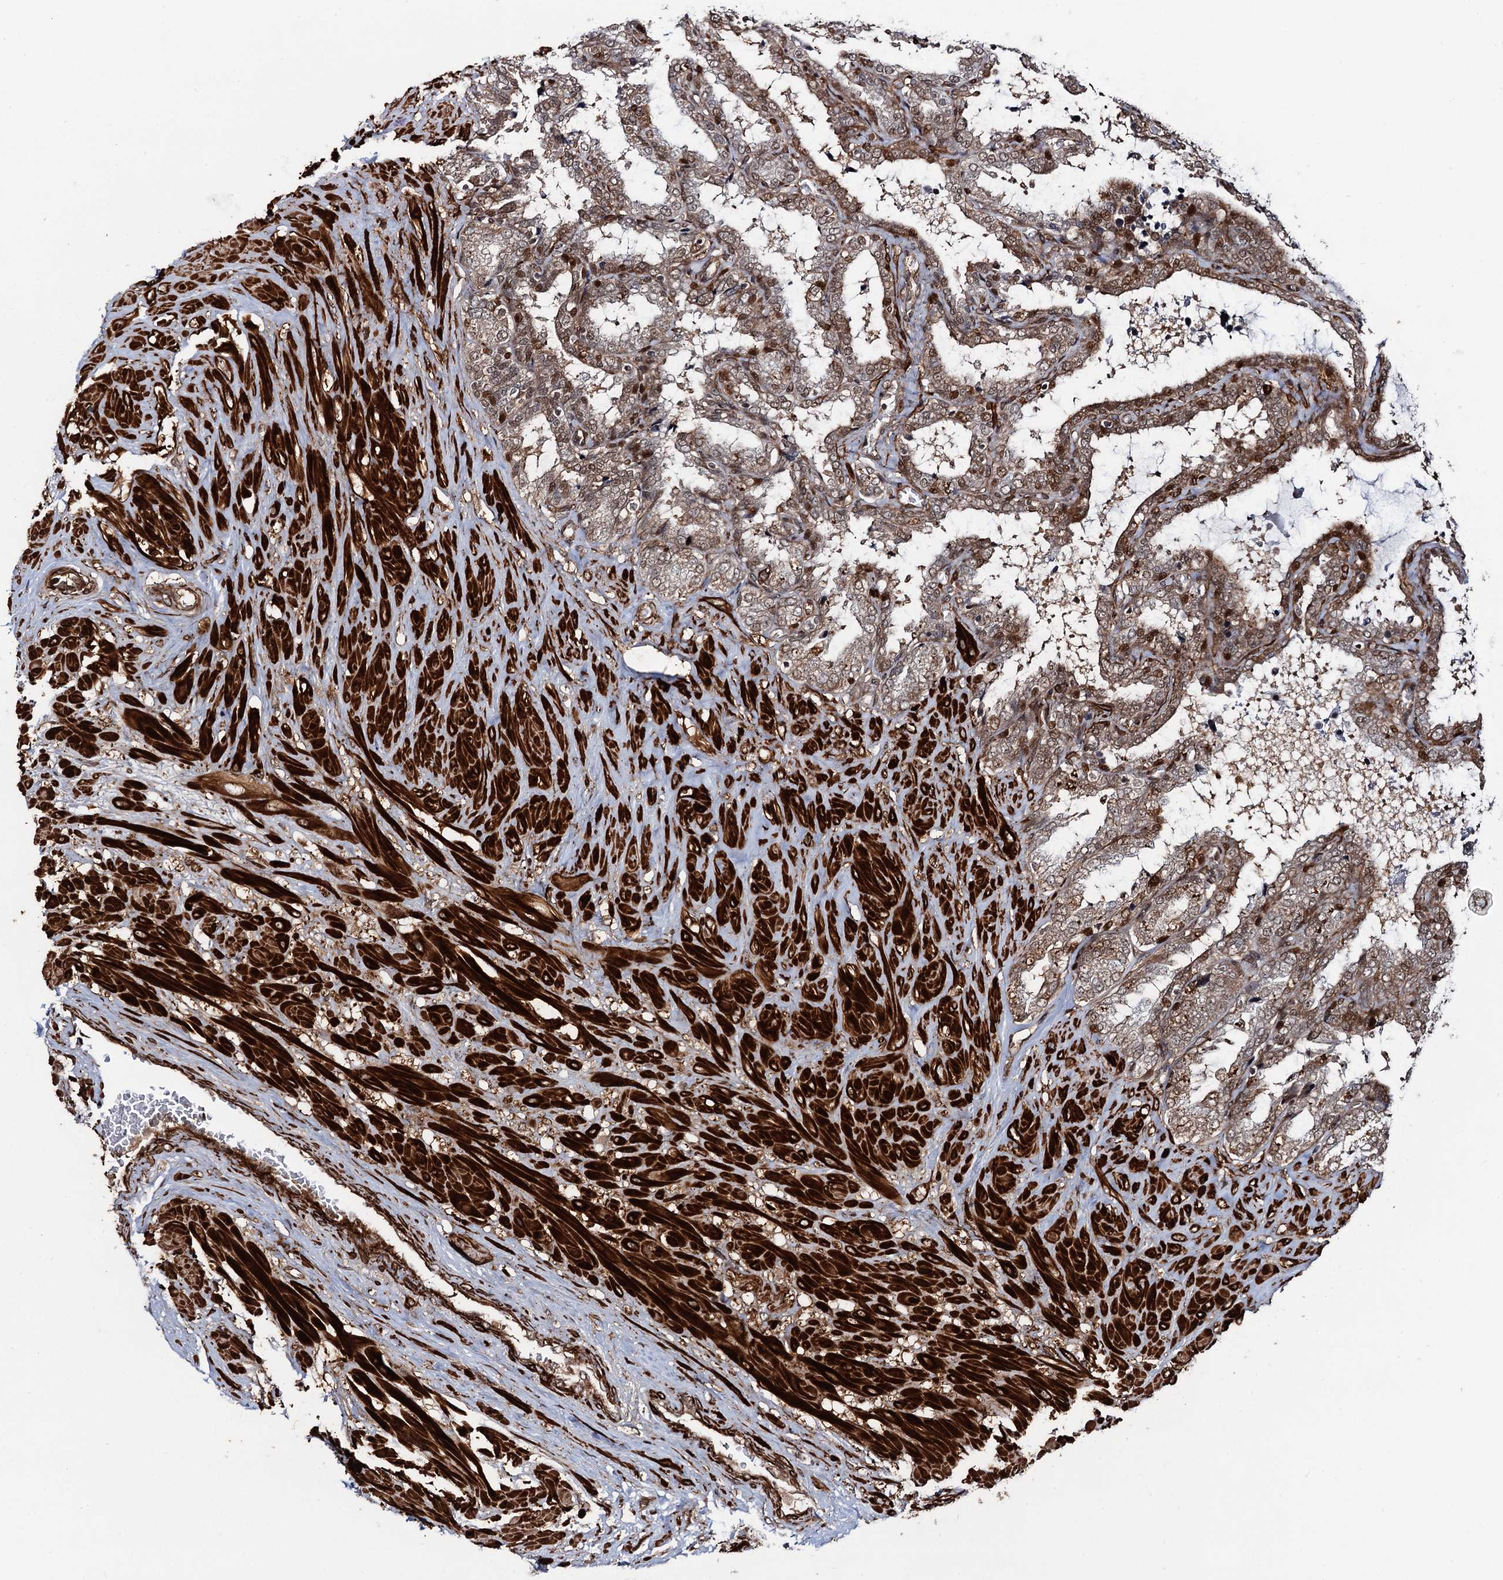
{"staining": {"intensity": "moderate", "quantity": ">75%", "location": "cytoplasmic/membranous,nuclear"}, "tissue": "seminal vesicle", "cell_type": "Glandular cells", "image_type": "normal", "snomed": [{"axis": "morphology", "description": "Normal tissue, NOS"}, {"axis": "topography", "description": "Seminal veicle"}], "caption": "Immunohistochemical staining of unremarkable seminal vesicle displays moderate cytoplasmic/membranous,nuclear protein staining in about >75% of glandular cells. (Stains: DAB in brown, nuclei in blue, Microscopy: brightfield microscopy at high magnification).", "gene": "SNRNP25", "patient": {"sex": "male", "age": 46}}